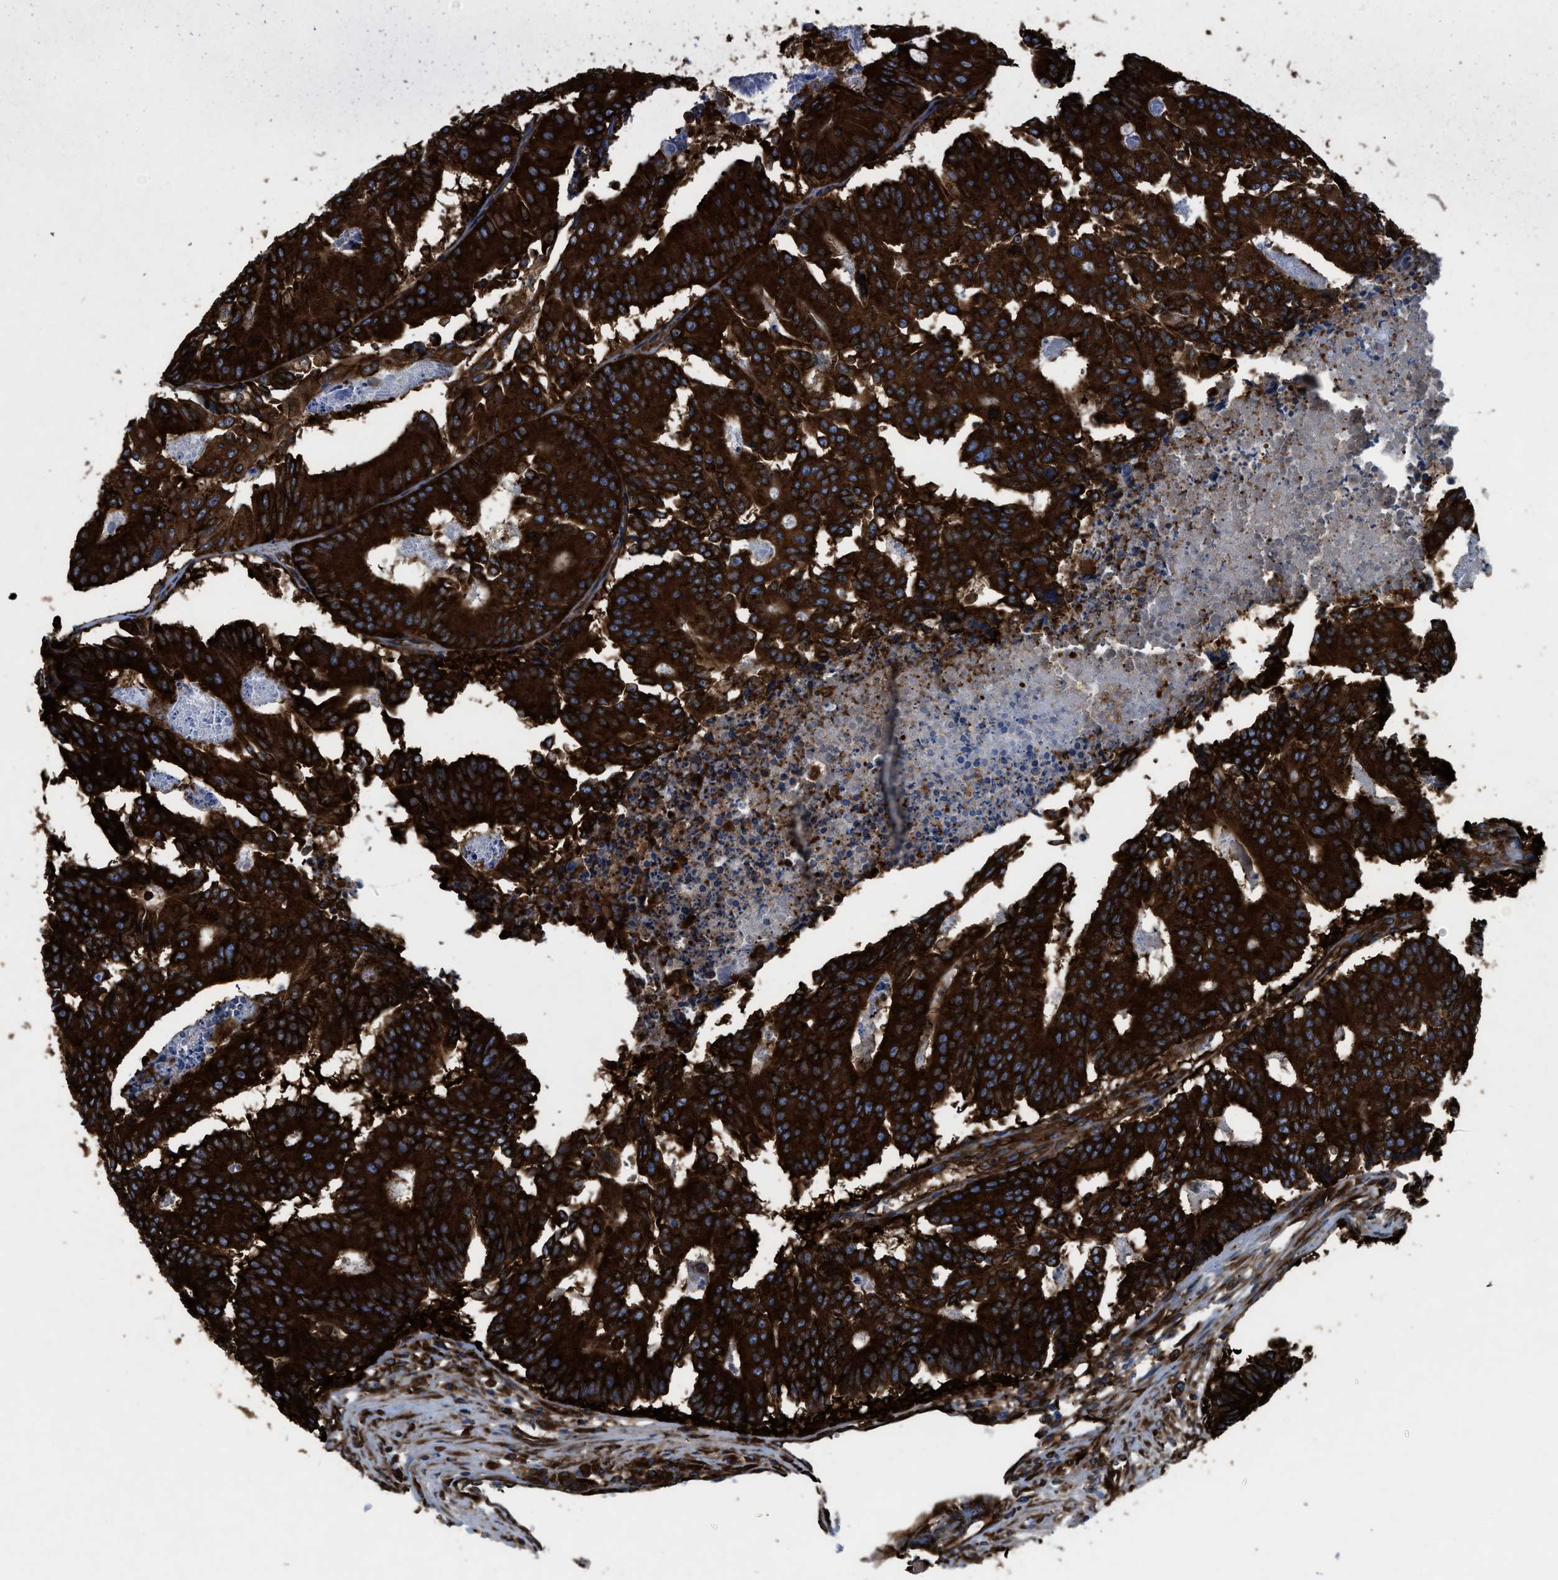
{"staining": {"intensity": "strong", "quantity": ">75%", "location": "cytoplasmic/membranous"}, "tissue": "colorectal cancer", "cell_type": "Tumor cells", "image_type": "cancer", "snomed": [{"axis": "morphology", "description": "Adenocarcinoma, NOS"}, {"axis": "topography", "description": "Colon"}], "caption": "Colorectal adenocarcinoma was stained to show a protein in brown. There is high levels of strong cytoplasmic/membranous expression in about >75% of tumor cells.", "gene": "CAPRIN1", "patient": {"sex": "male", "age": 87}}